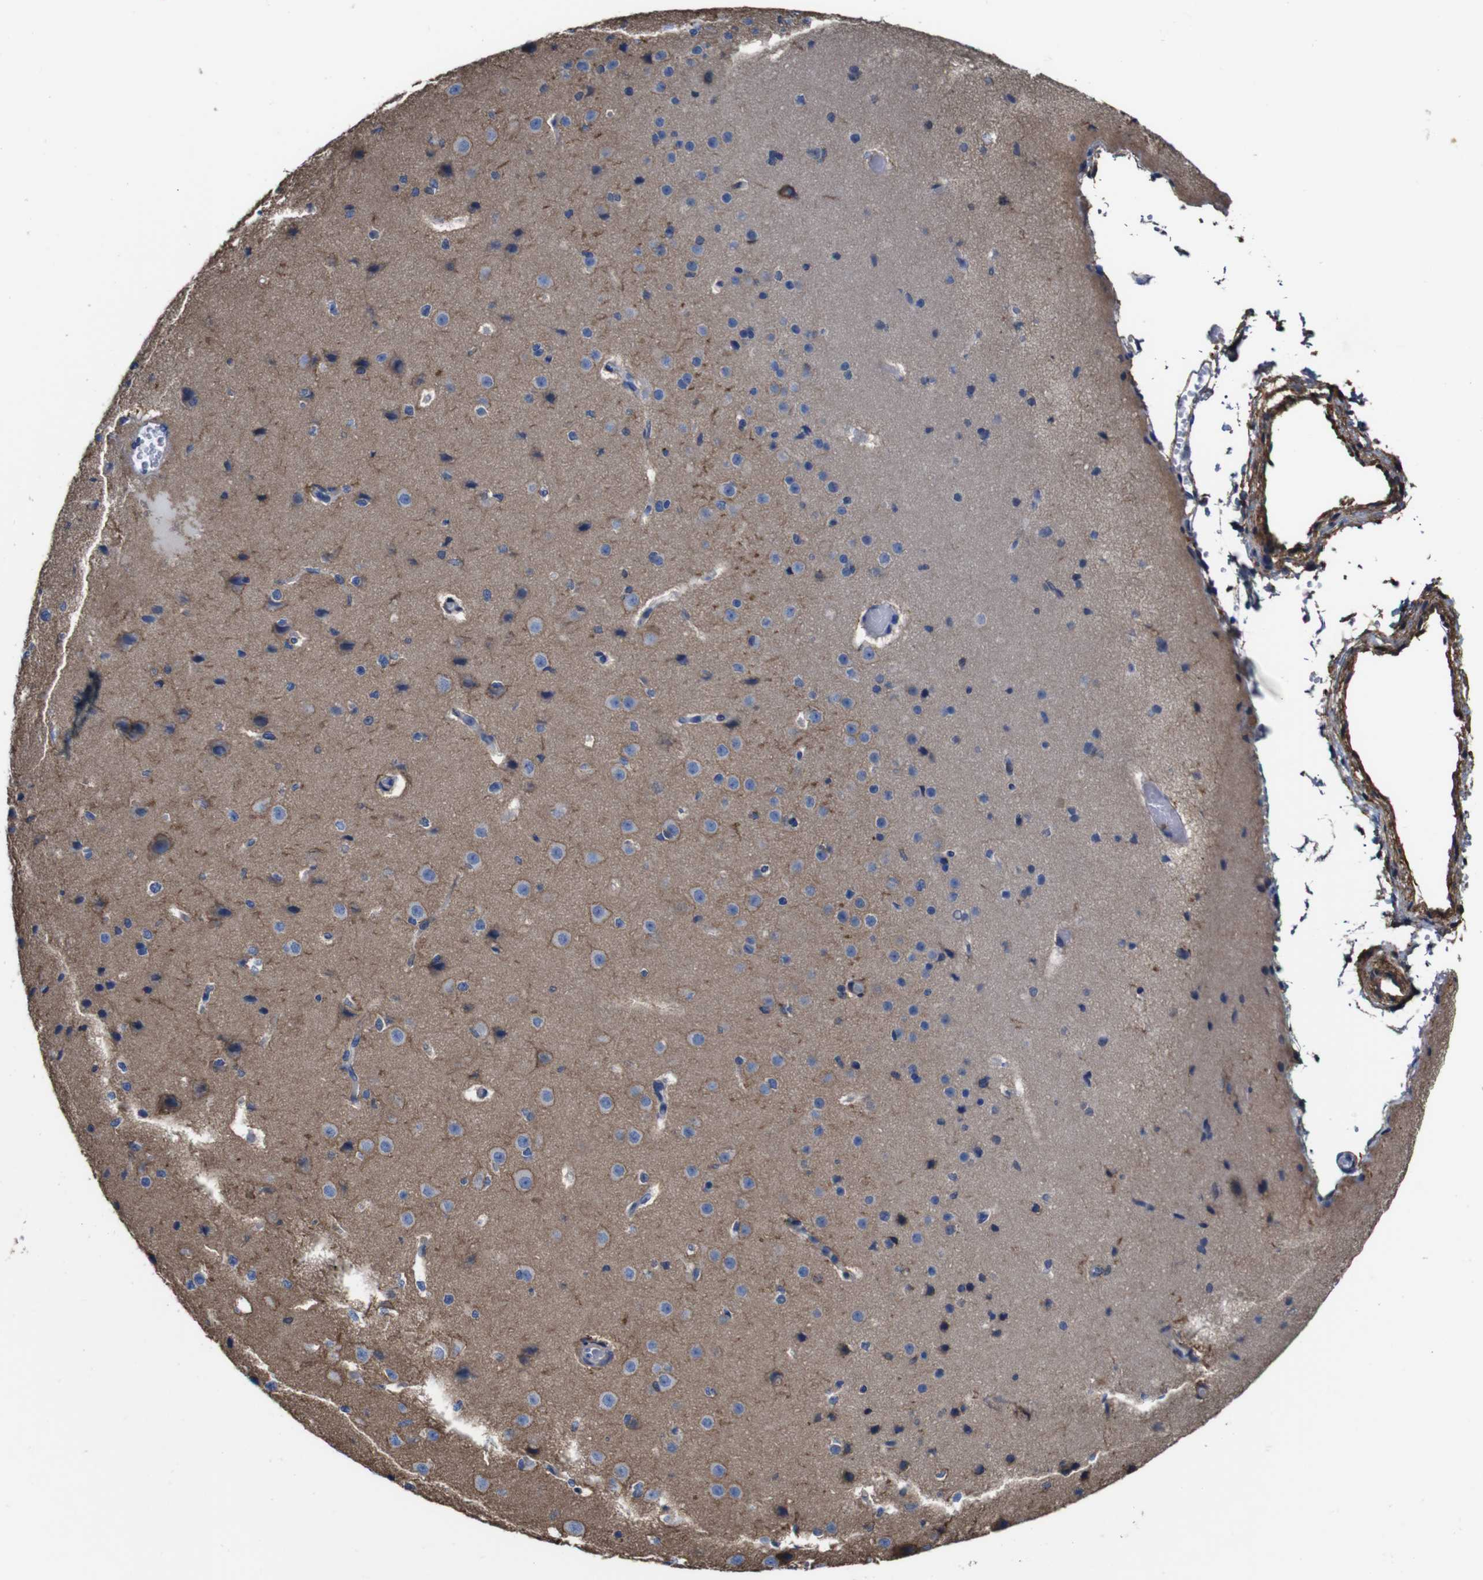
{"staining": {"intensity": "negative", "quantity": "none", "location": "none"}, "tissue": "cerebral cortex", "cell_type": "Endothelial cells", "image_type": "normal", "snomed": [{"axis": "morphology", "description": "Normal tissue, NOS"}, {"axis": "morphology", "description": "Developmental malformation"}, {"axis": "topography", "description": "Cerebral cortex"}], "caption": "Immunohistochemical staining of benign human cerebral cortex shows no significant staining in endothelial cells. (Brightfield microscopy of DAB (3,3'-diaminobenzidine) immunohistochemistry (IHC) at high magnification).", "gene": "PI4KA", "patient": {"sex": "female", "age": 30}}